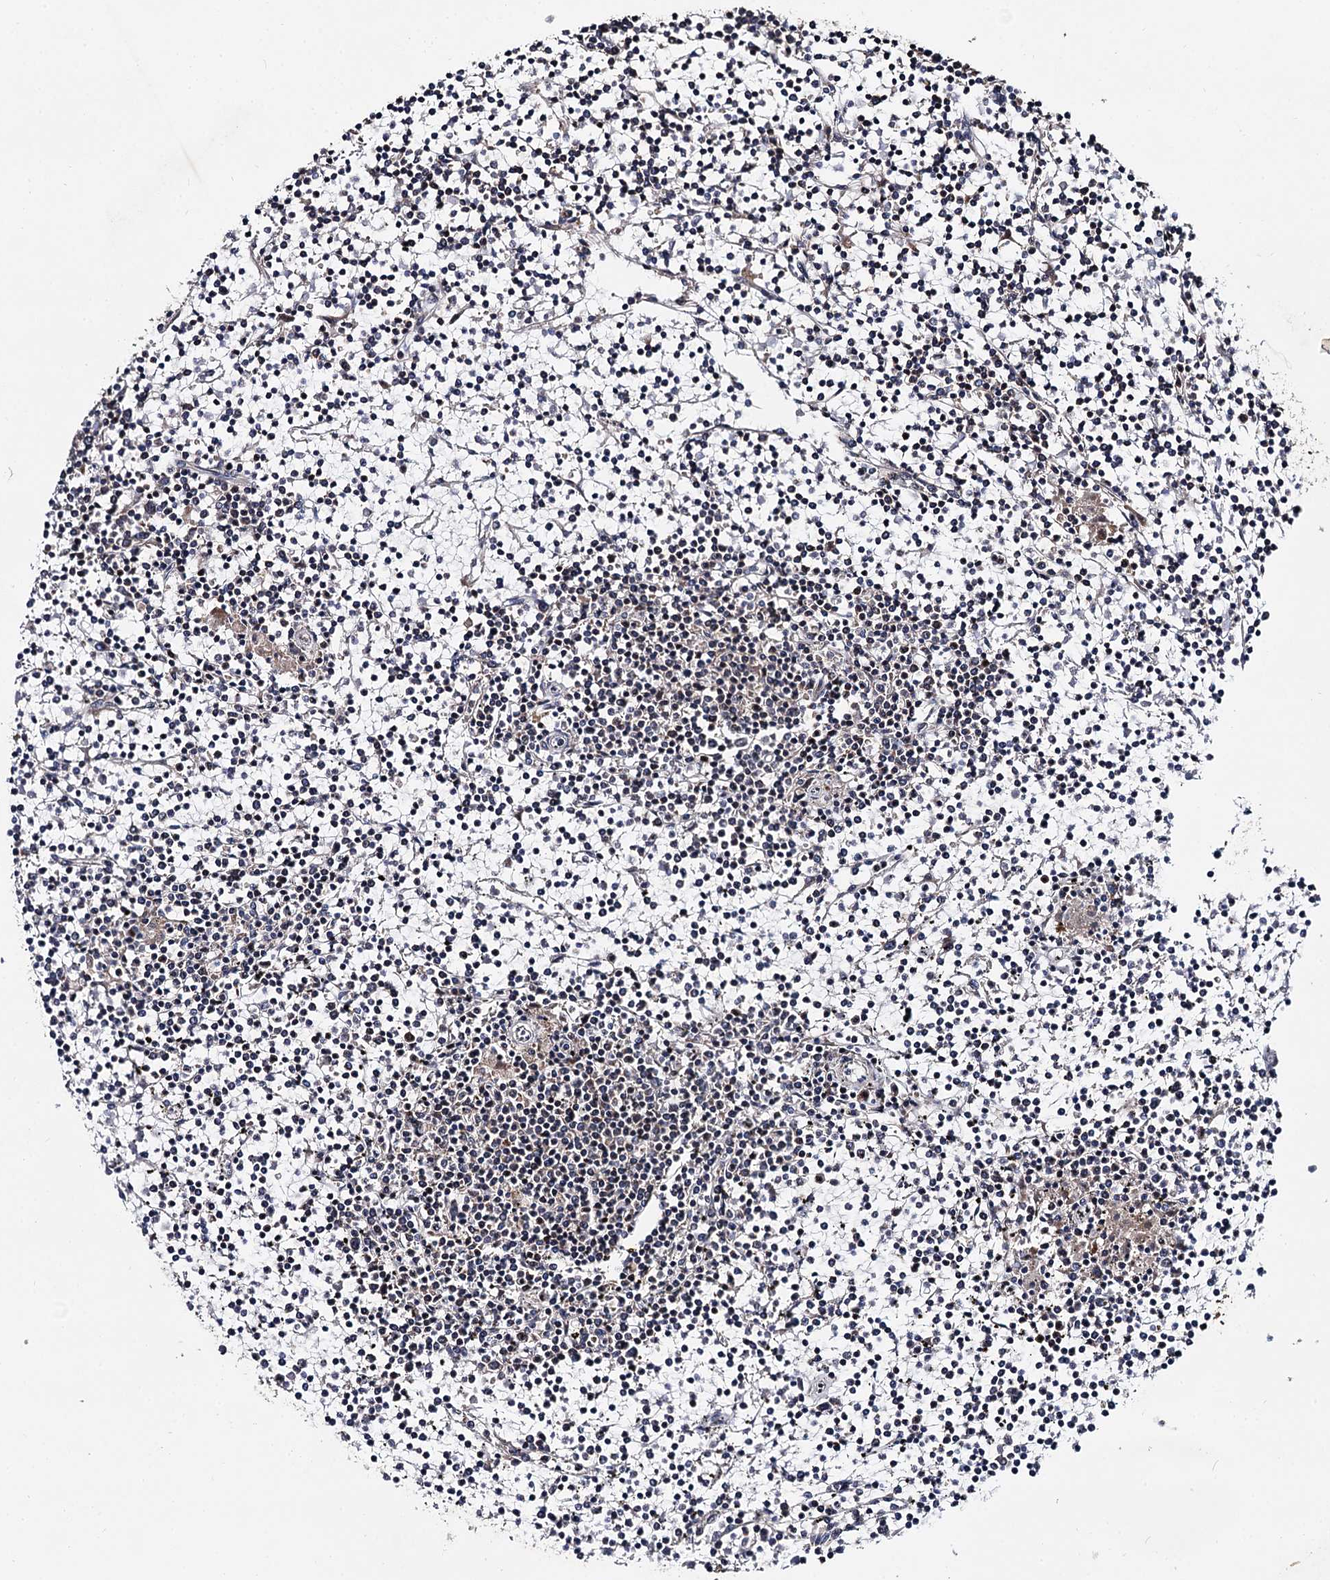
{"staining": {"intensity": "negative", "quantity": "none", "location": "none"}, "tissue": "lymphoma", "cell_type": "Tumor cells", "image_type": "cancer", "snomed": [{"axis": "morphology", "description": "Malignant lymphoma, non-Hodgkin's type, Low grade"}, {"axis": "topography", "description": "Spleen"}], "caption": "There is no significant expression in tumor cells of lymphoma.", "gene": "SPRYD3", "patient": {"sex": "female", "age": 19}}